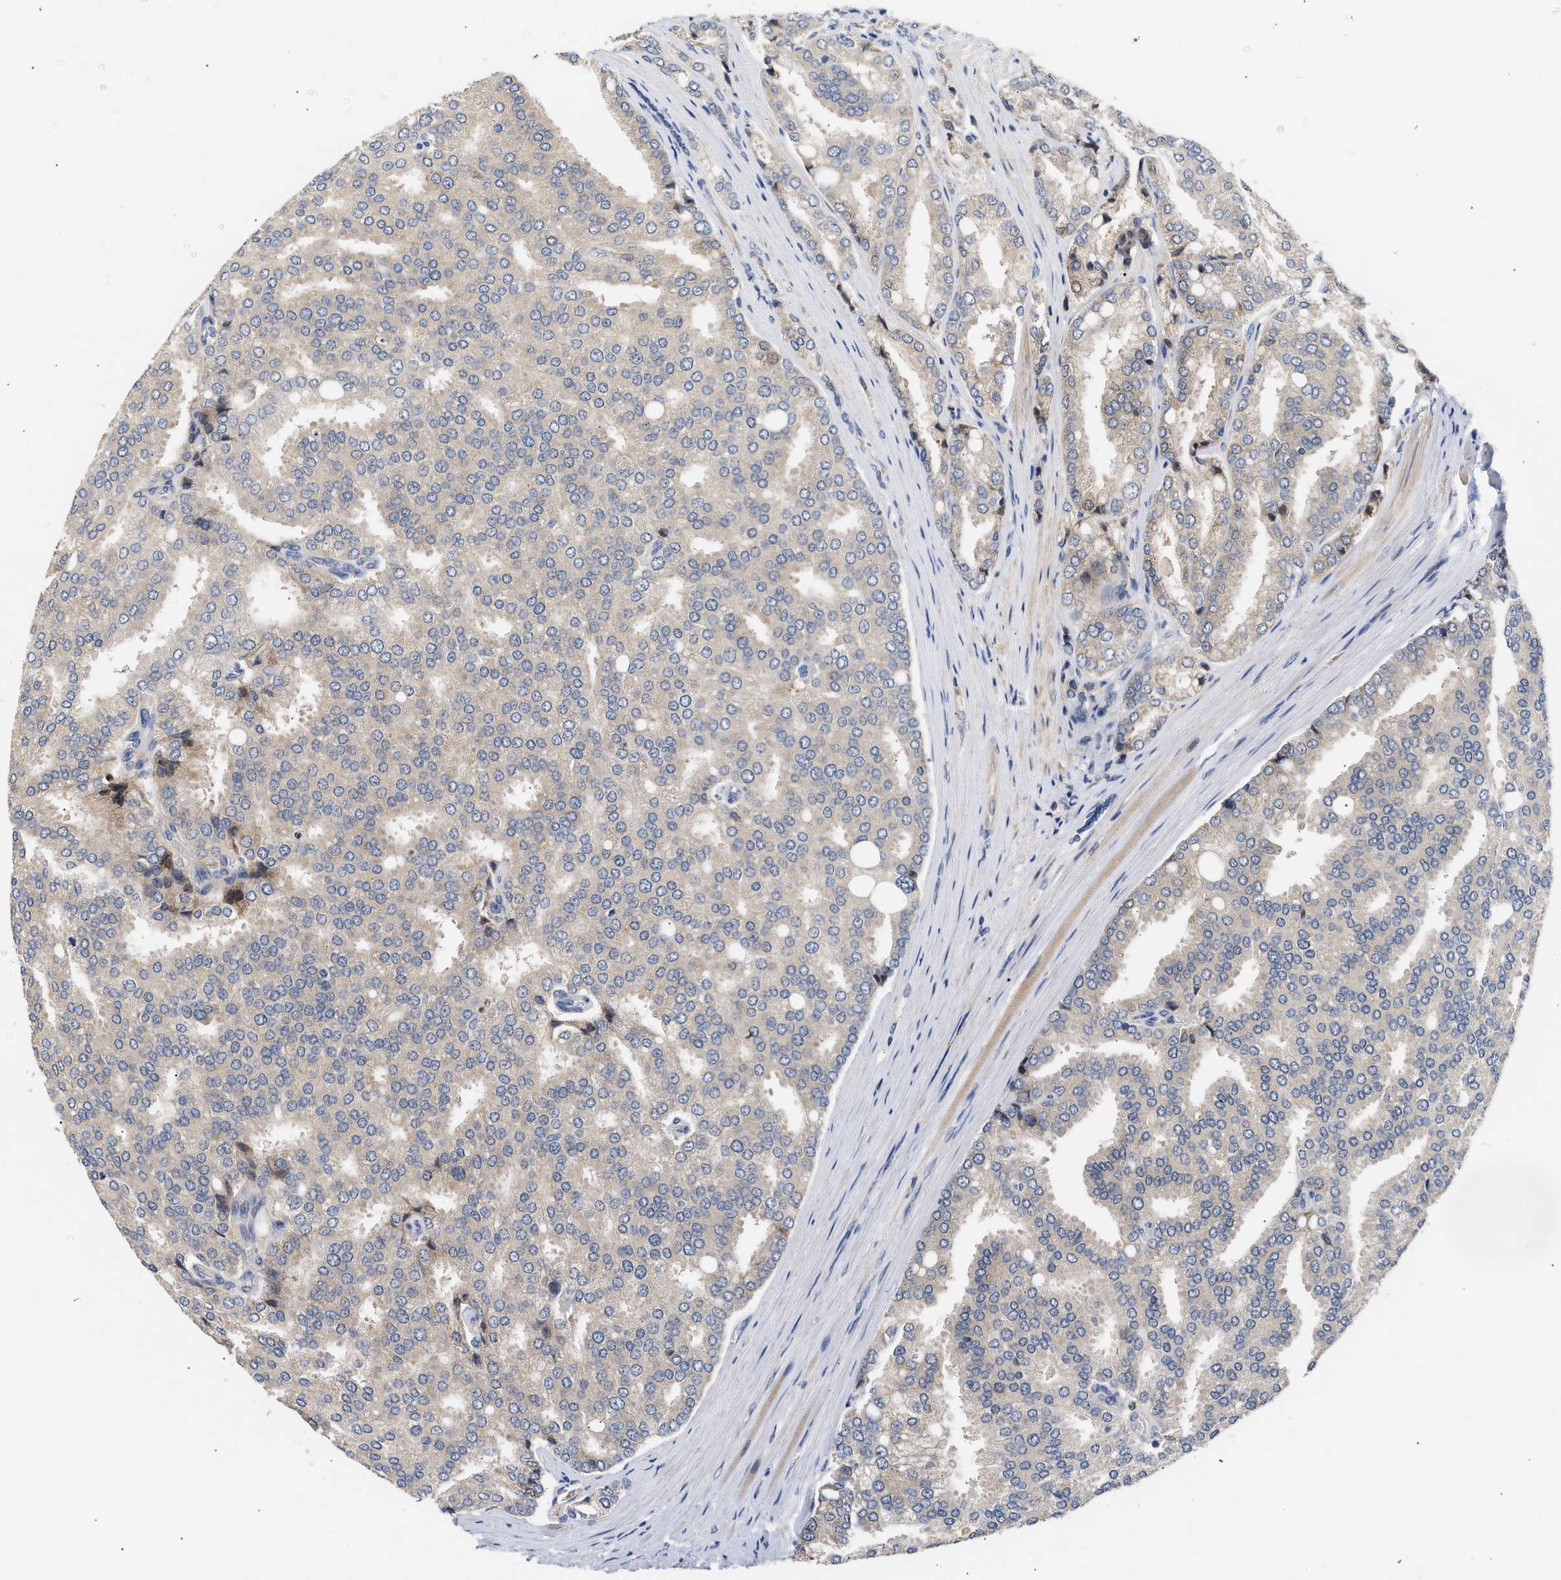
{"staining": {"intensity": "negative", "quantity": "none", "location": "none"}, "tissue": "prostate cancer", "cell_type": "Tumor cells", "image_type": "cancer", "snomed": [{"axis": "morphology", "description": "Adenocarcinoma, High grade"}, {"axis": "topography", "description": "Prostate"}], "caption": "Image shows no significant protein staining in tumor cells of prostate adenocarcinoma (high-grade).", "gene": "KASH5", "patient": {"sex": "male", "age": 50}}